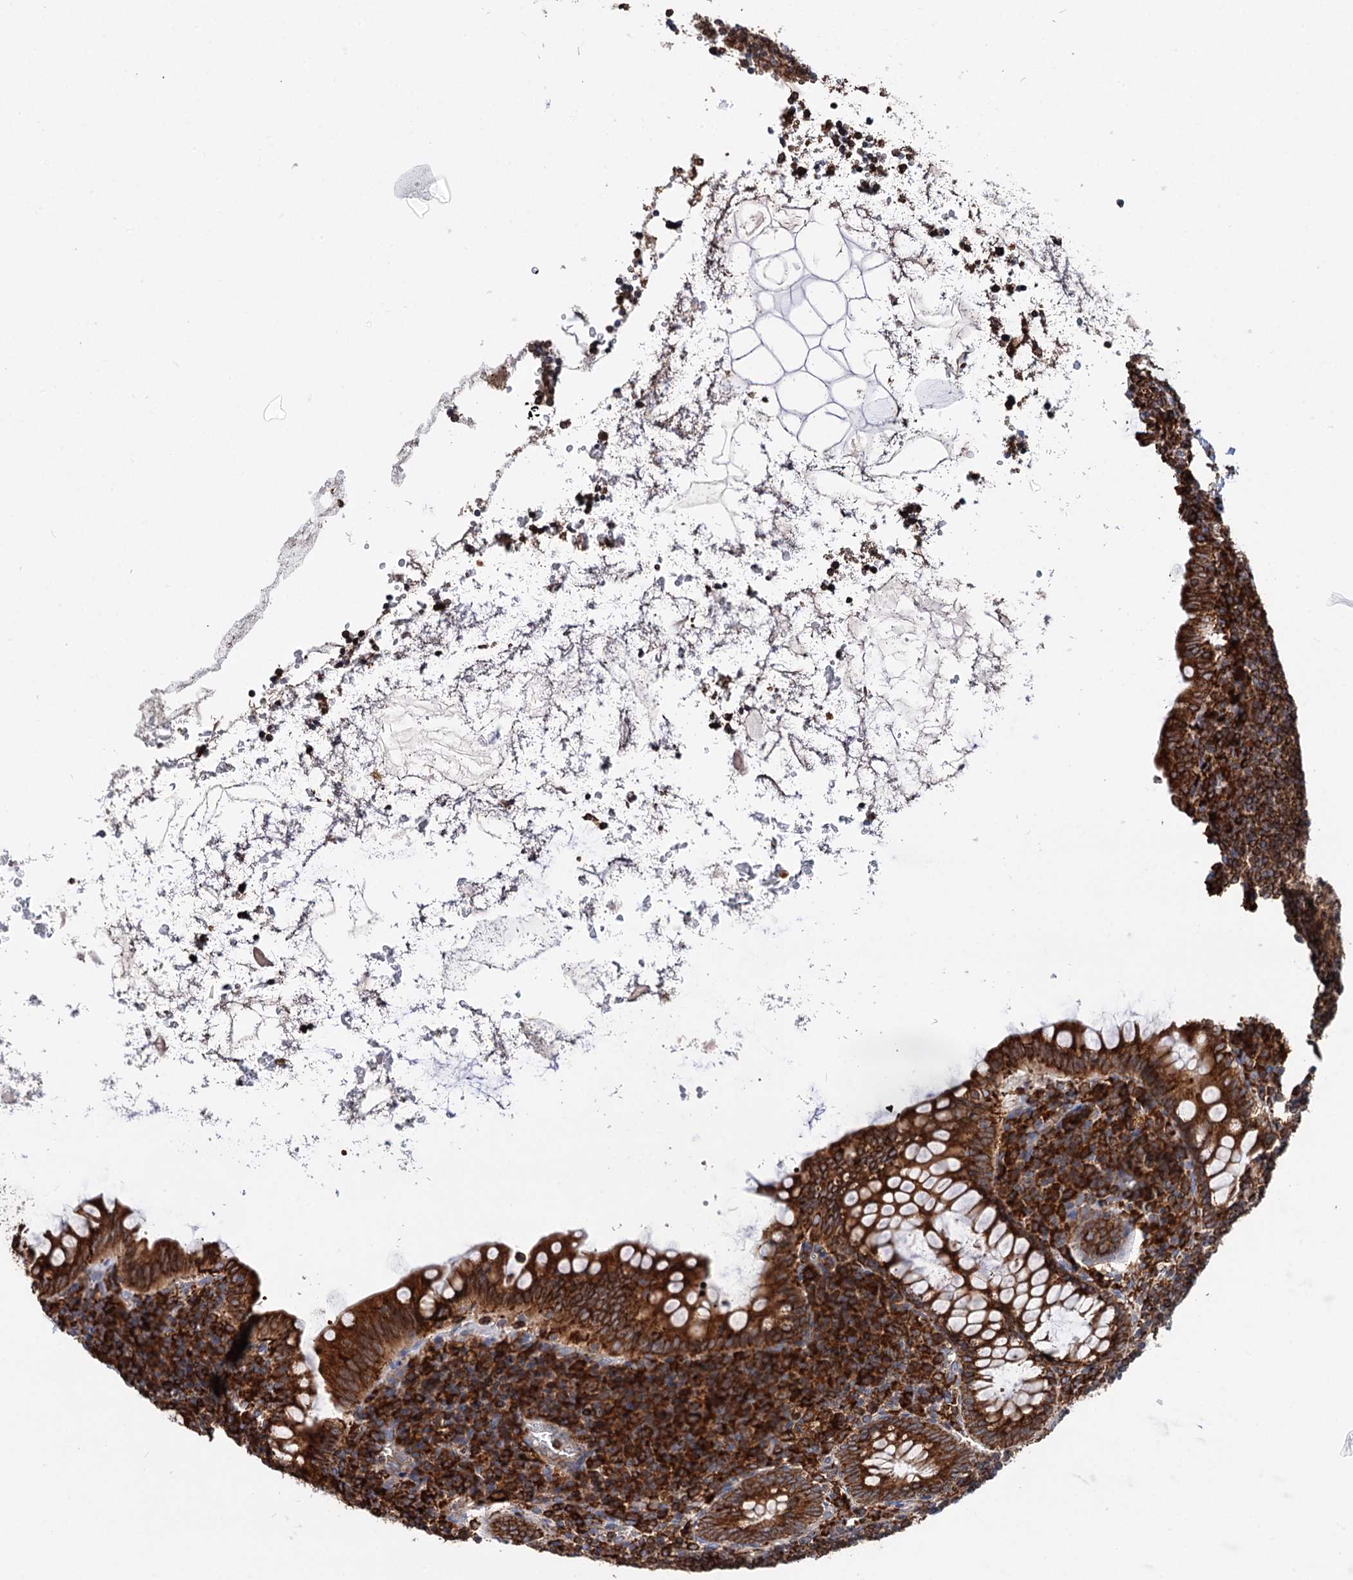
{"staining": {"intensity": "strong", "quantity": ">75%", "location": "cytoplasmic/membranous"}, "tissue": "appendix", "cell_type": "Glandular cells", "image_type": "normal", "snomed": [{"axis": "morphology", "description": "Normal tissue, NOS"}, {"axis": "topography", "description": "Appendix"}], "caption": "Appendix stained with immunohistochemistry reveals strong cytoplasmic/membranous staining in approximately >75% of glandular cells. The staining was performed using DAB, with brown indicating positive protein expression. Nuclei are stained blue with hematoxylin.", "gene": "ERP29", "patient": {"sex": "female", "age": 33}}